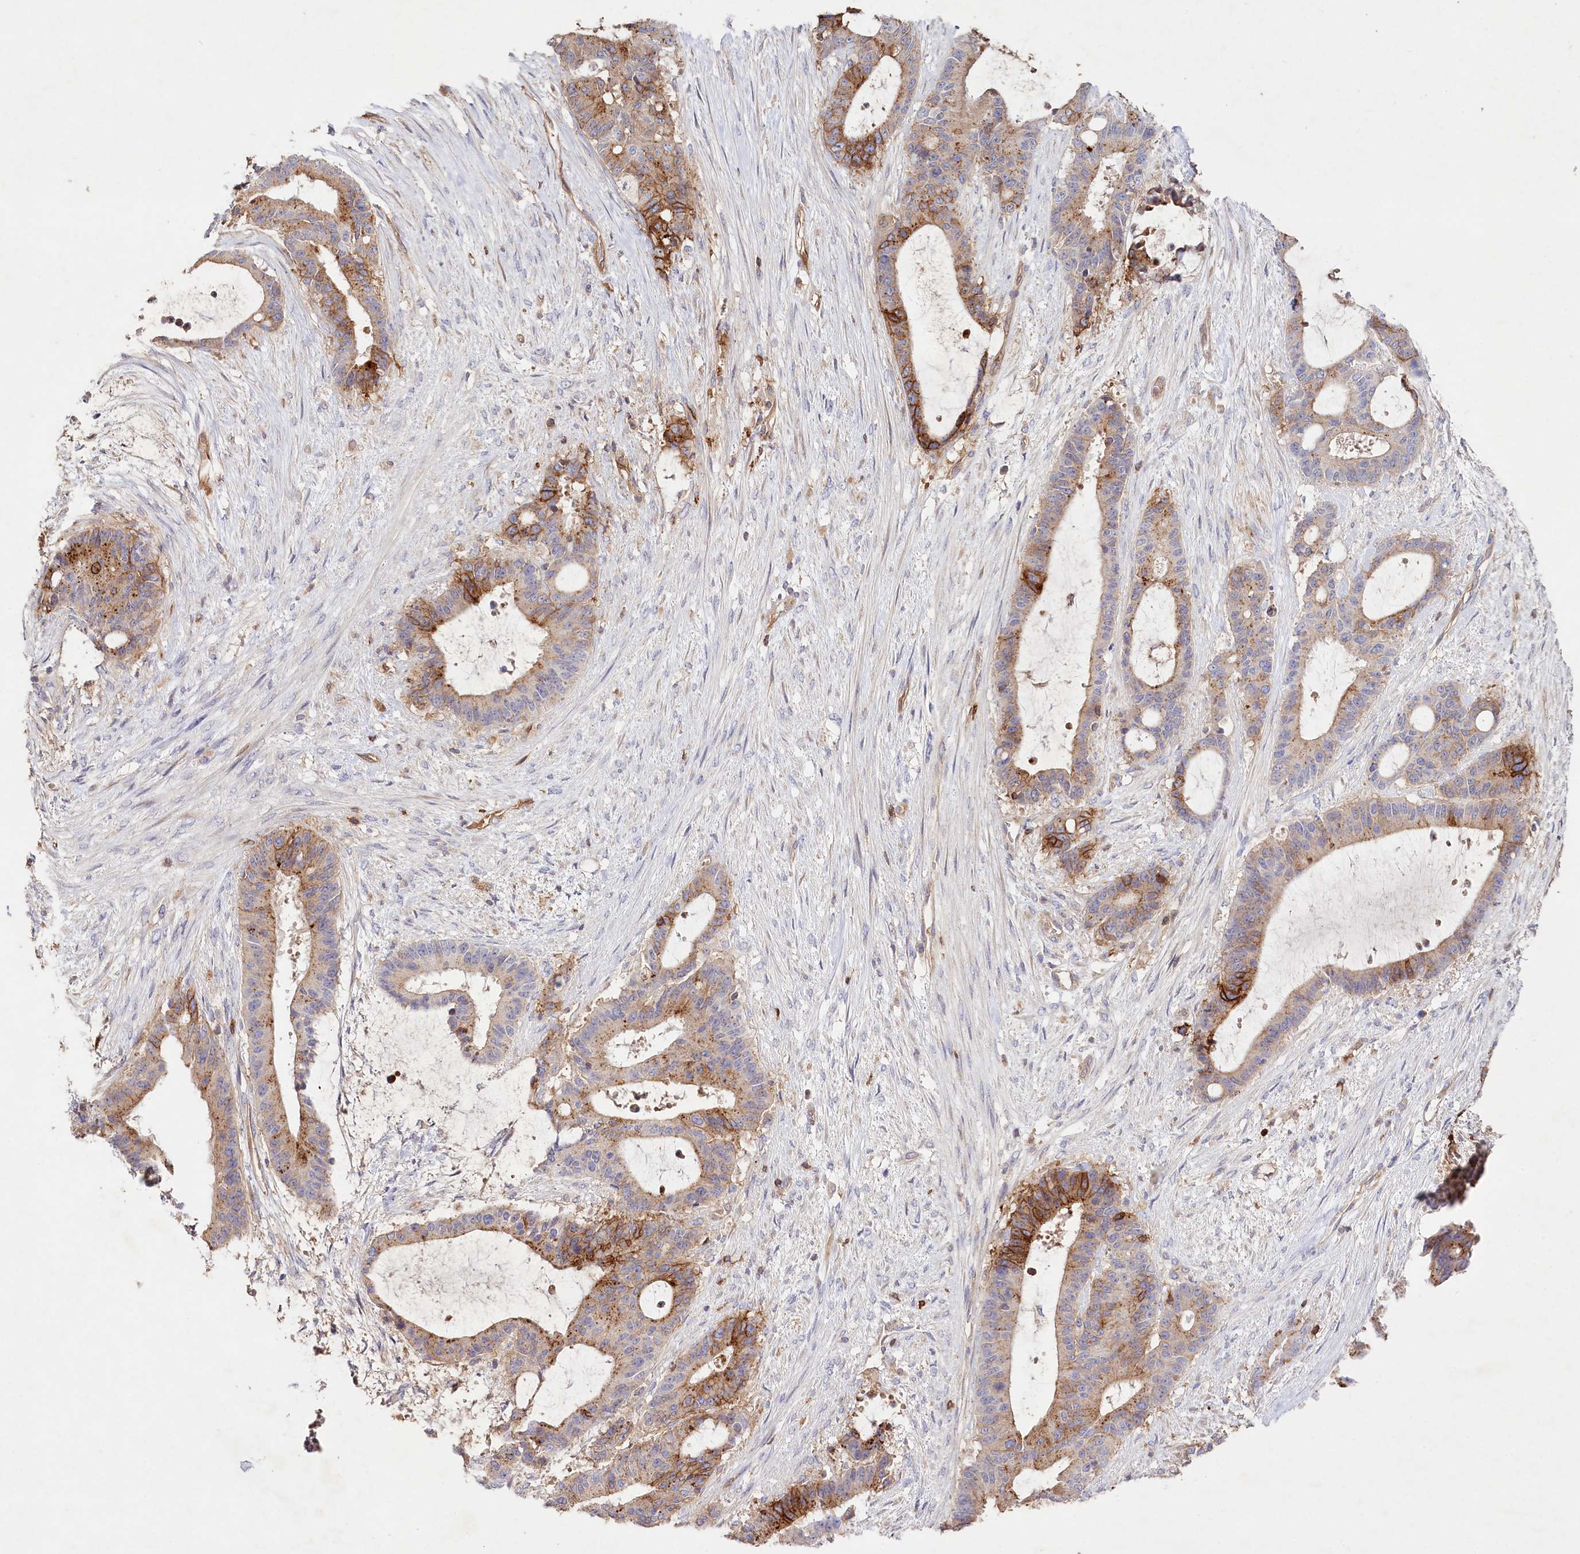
{"staining": {"intensity": "moderate", "quantity": "25%-75%", "location": "cytoplasmic/membranous"}, "tissue": "liver cancer", "cell_type": "Tumor cells", "image_type": "cancer", "snomed": [{"axis": "morphology", "description": "Normal tissue, NOS"}, {"axis": "morphology", "description": "Cholangiocarcinoma"}, {"axis": "topography", "description": "Liver"}, {"axis": "topography", "description": "Peripheral nerve tissue"}], "caption": "A high-resolution photomicrograph shows immunohistochemistry staining of liver cholangiocarcinoma, which reveals moderate cytoplasmic/membranous expression in about 25%-75% of tumor cells.", "gene": "RBP5", "patient": {"sex": "female", "age": 73}}